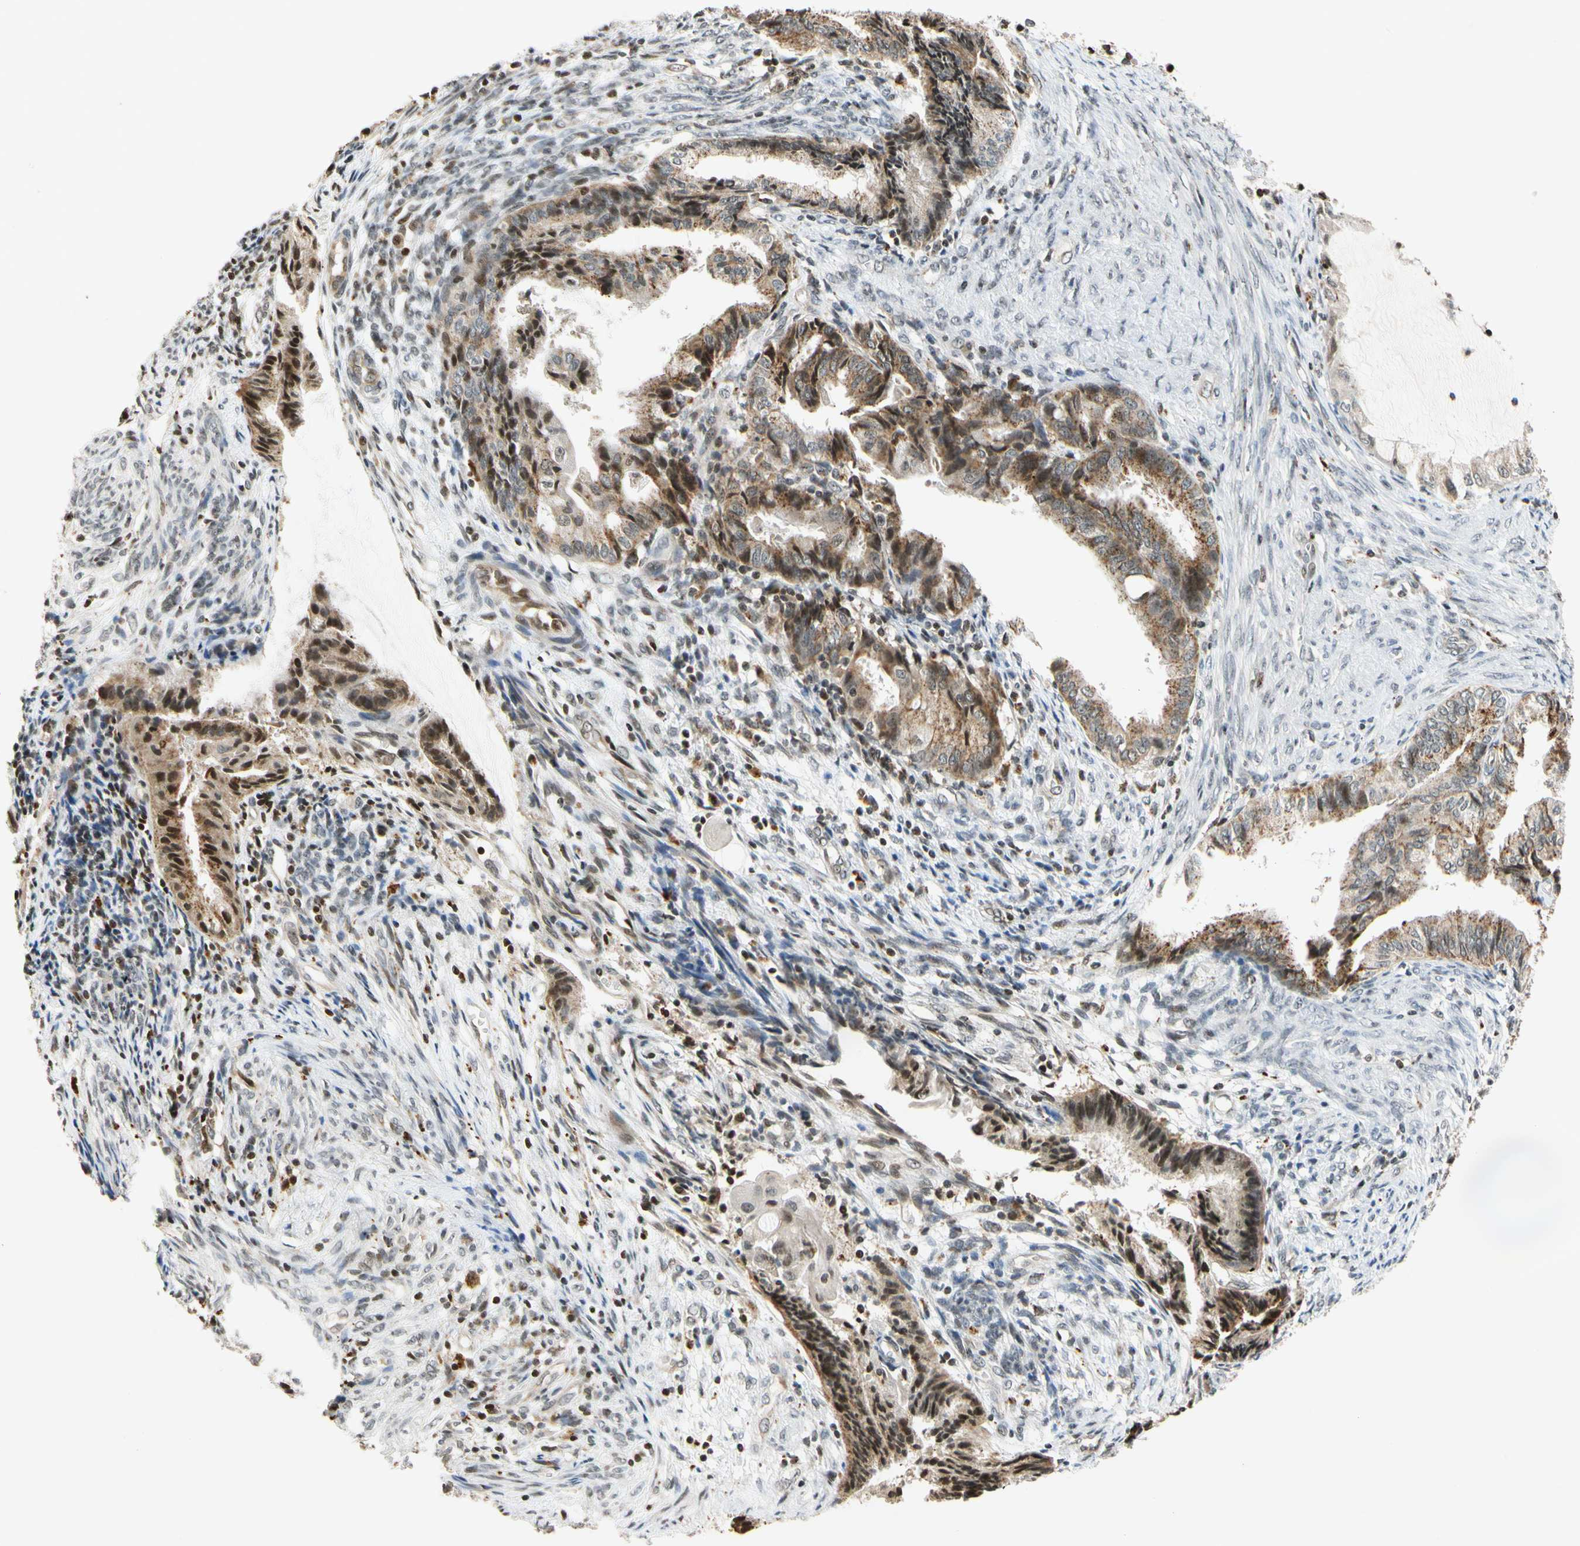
{"staining": {"intensity": "moderate", "quantity": ">75%", "location": "cytoplasmic/membranous,nuclear"}, "tissue": "endometrial cancer", "cell_type": "Tumor cells", "image_type": "cancer", "snomed": [{"axis": "morphology", "description": "Adenocarcinoma, NOS"}, {"axis": "topography", "description": "Endometrium"}], "caption": "Endometrial cancer (adenocarcinoma) tissue exhibits moderate cytoplasmic/membranous and nuclear expression in about >75% of tumor cells (Brightfield microscopy of DAB IHC at high magnification).", "gene": "CDK7", "patient": {"sex": "female", "age": 86}}